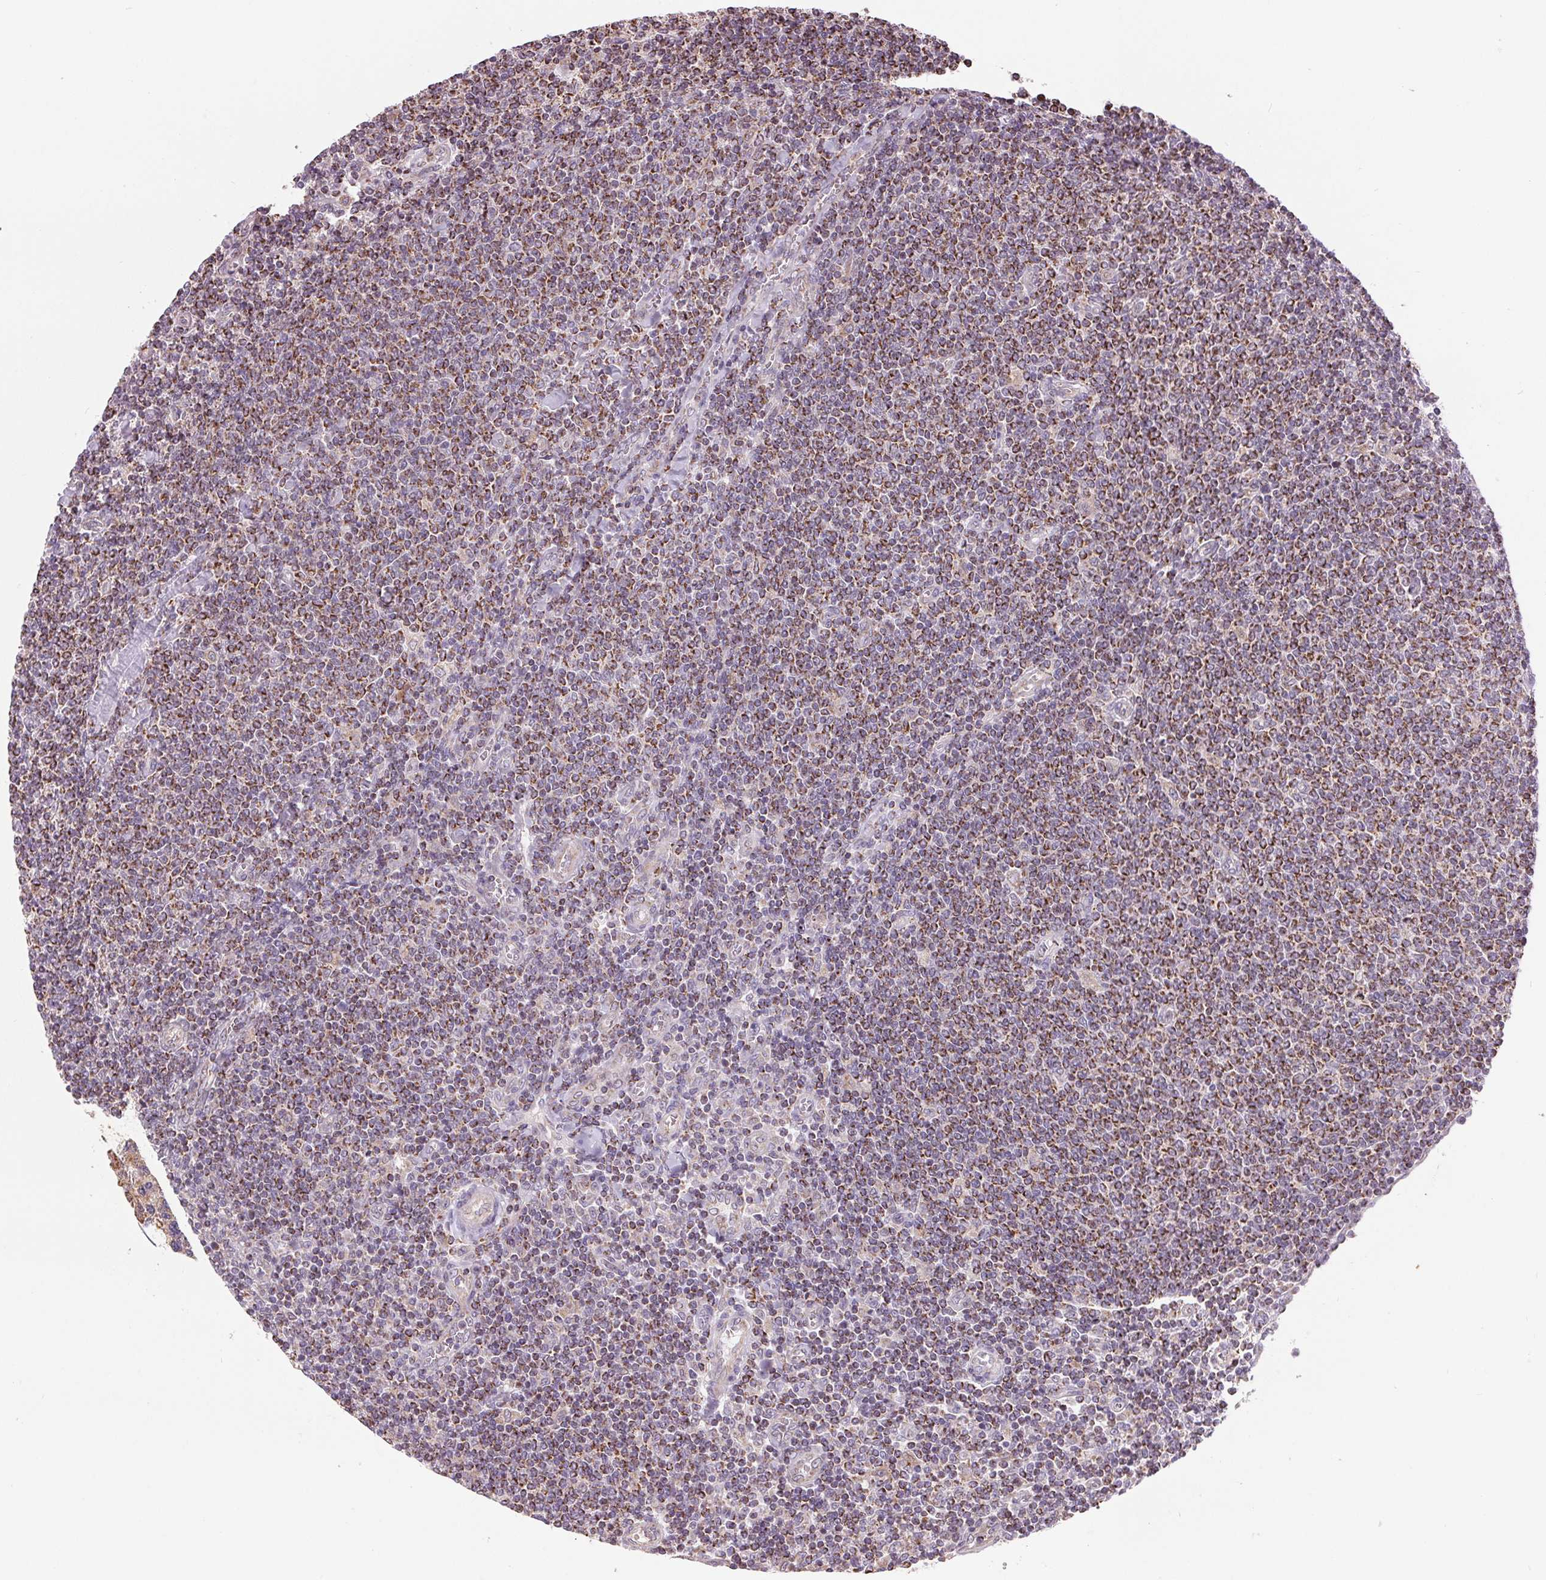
{"staining": {"intensity": "moderate", "quantity": "25%-75%", "location": "cytoplasmic/membranous"}, "tissue": "lymphoma", "cell_type": "Tumor cells", "image_type": "cancer", "snomed": [{"axis": "morphology", "description": "Malignant lymphoma, non-Hodgkin's type, Low grade"}, {"axis": "topography", "description": "Lymph node"}], "caption": "Protein staining displays moderate cytoplasmic/membranous staining in about 25%-75% of tumor cells in malignant lymphoma, non-Hodgkin's type (low-grade).", "gene": "DGUOK", "patient": {"sex": "male", "age": 52}}